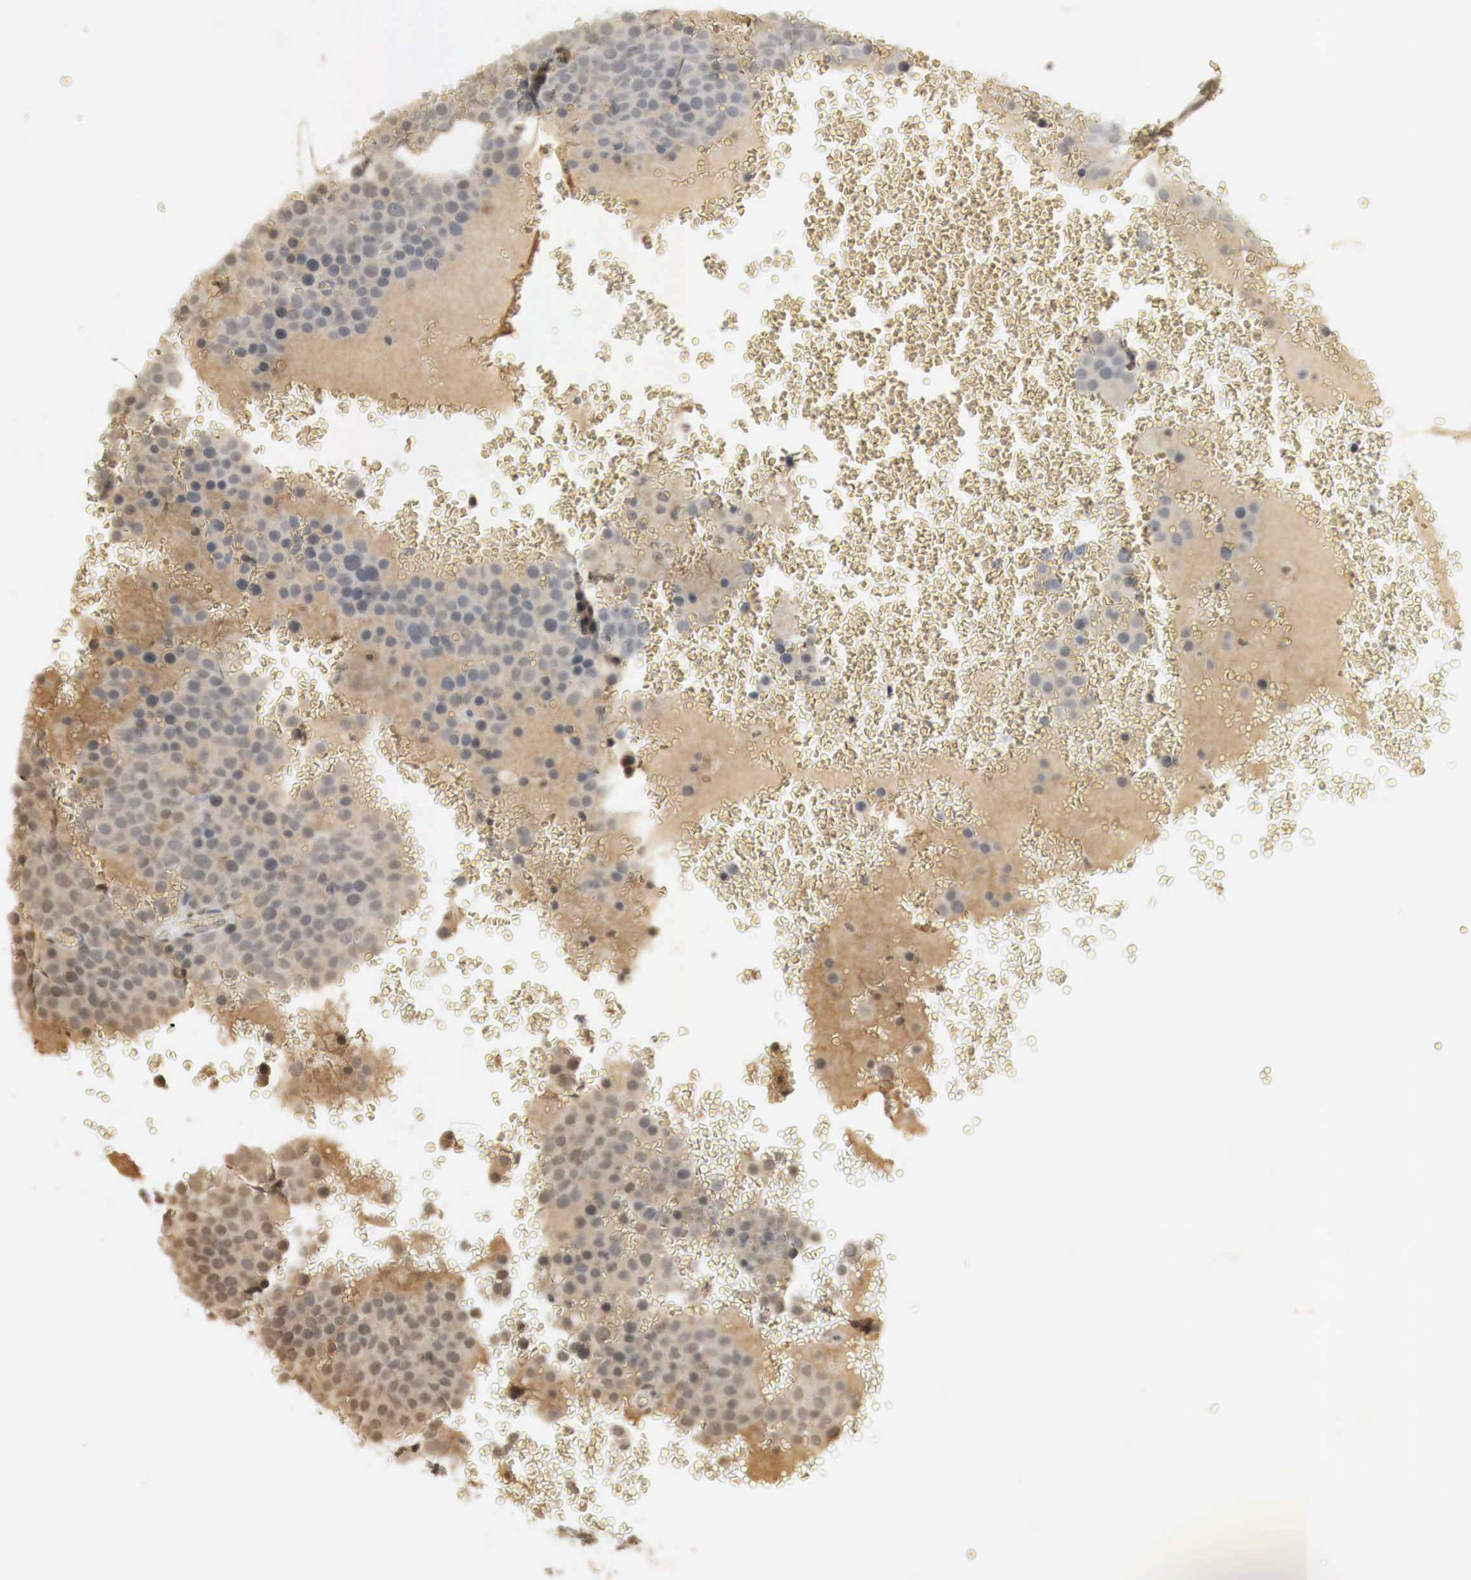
{"staining": {"intensity": "weak", "quantity": "25%-75%", "location": "nuclear"}, "tissue": "testis cancer", "cell_type": "Tumor cells", "image_type": "cancer", "snomed": [{"axis": "morphology", "description": "Seminoma, NOS"}, {"axis": "topography", "description": "Testis"}], "caption": "This is an image of immunohistochemistry staining of testis seminoma, which shows weak staining in the nuclear of tumor cells.", "gene": "ERBB4", "patient": {"sex": "male", "age": 71}}